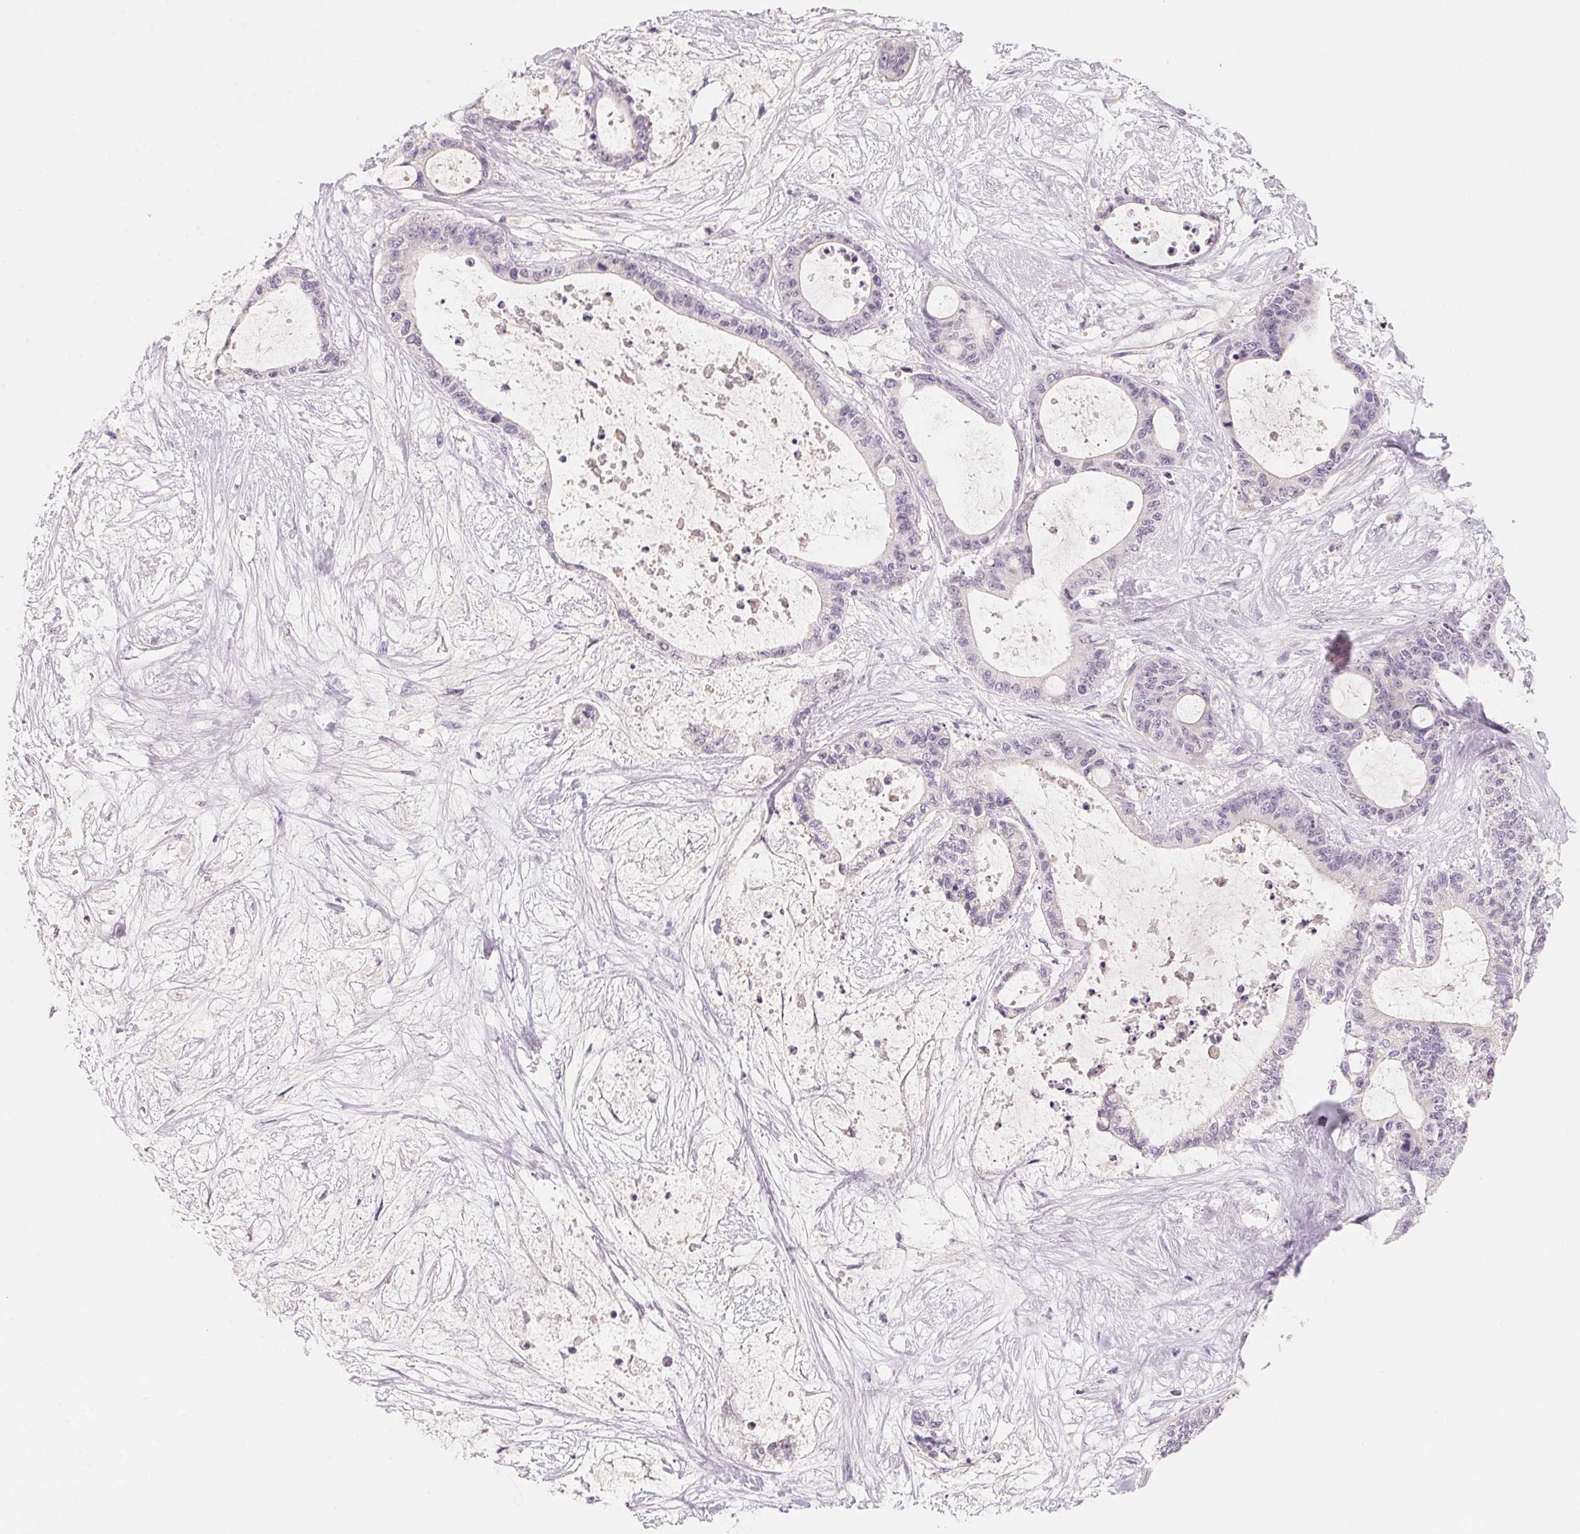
{"staining": {"intensity": "negative", "quantity": "none", "location": "none"}, "tissue": "liver cancer", "cell_type": "Tumor cells", "image_type": "cancer", "snomed": [{"axis": "morphology", "description": "Normal tissue, NOS"}, {"axis": "morphology", "description": "Cholangiocarcinoma"}, {"axis": "topography", "description": "Liver"}, {"axis": "topography", "description": "Peripheral nerve tissue"}], "caption": "Immunohistochemistry of human liver cholangiocarcinoma shows no positivity in tumor cells.", "gene": "MCOLN3", "patient": {"sex": "female", "age": 73}}